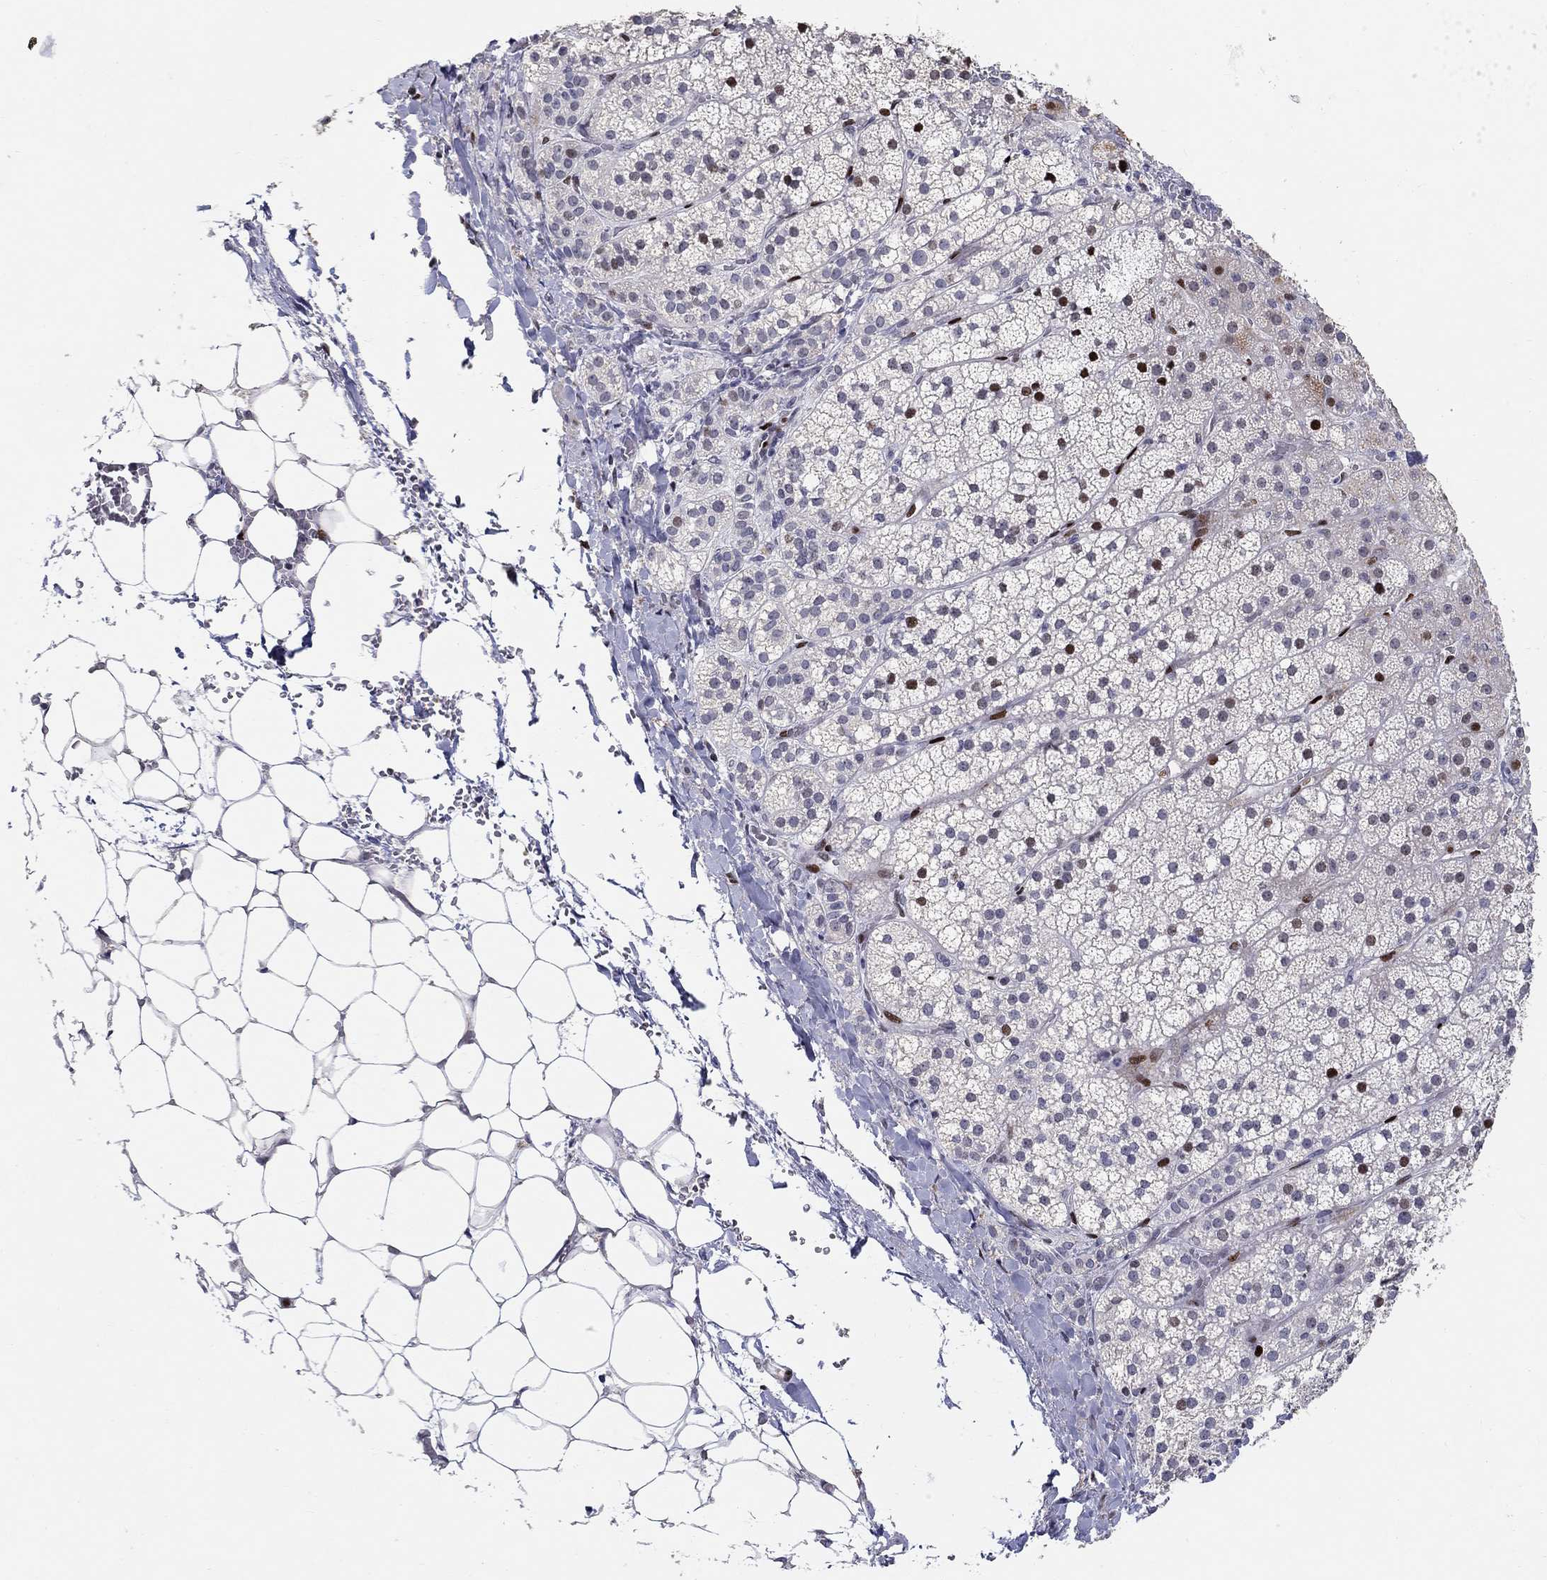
{"staining": {"intensity": "strong", "quantity": "<25%", "location": "nuclear"}, "tissue": "adrenal gland", "cell_type": "Glandular cells", "image_type": "normal", "snomed": [{"axis": "morphology", "description": "Normal tissue, NOS"}, {"axis": "topography", "description": "Adrenal gland"}], "caption": "Immunohistochemical staining of benign human adrenal gland demonstrates medium levels of strong nuclear positivity in approximately <25% of glandular cells.", "gene": "RAPGEF5", "patient": {"sex": "male", "age": 53}}